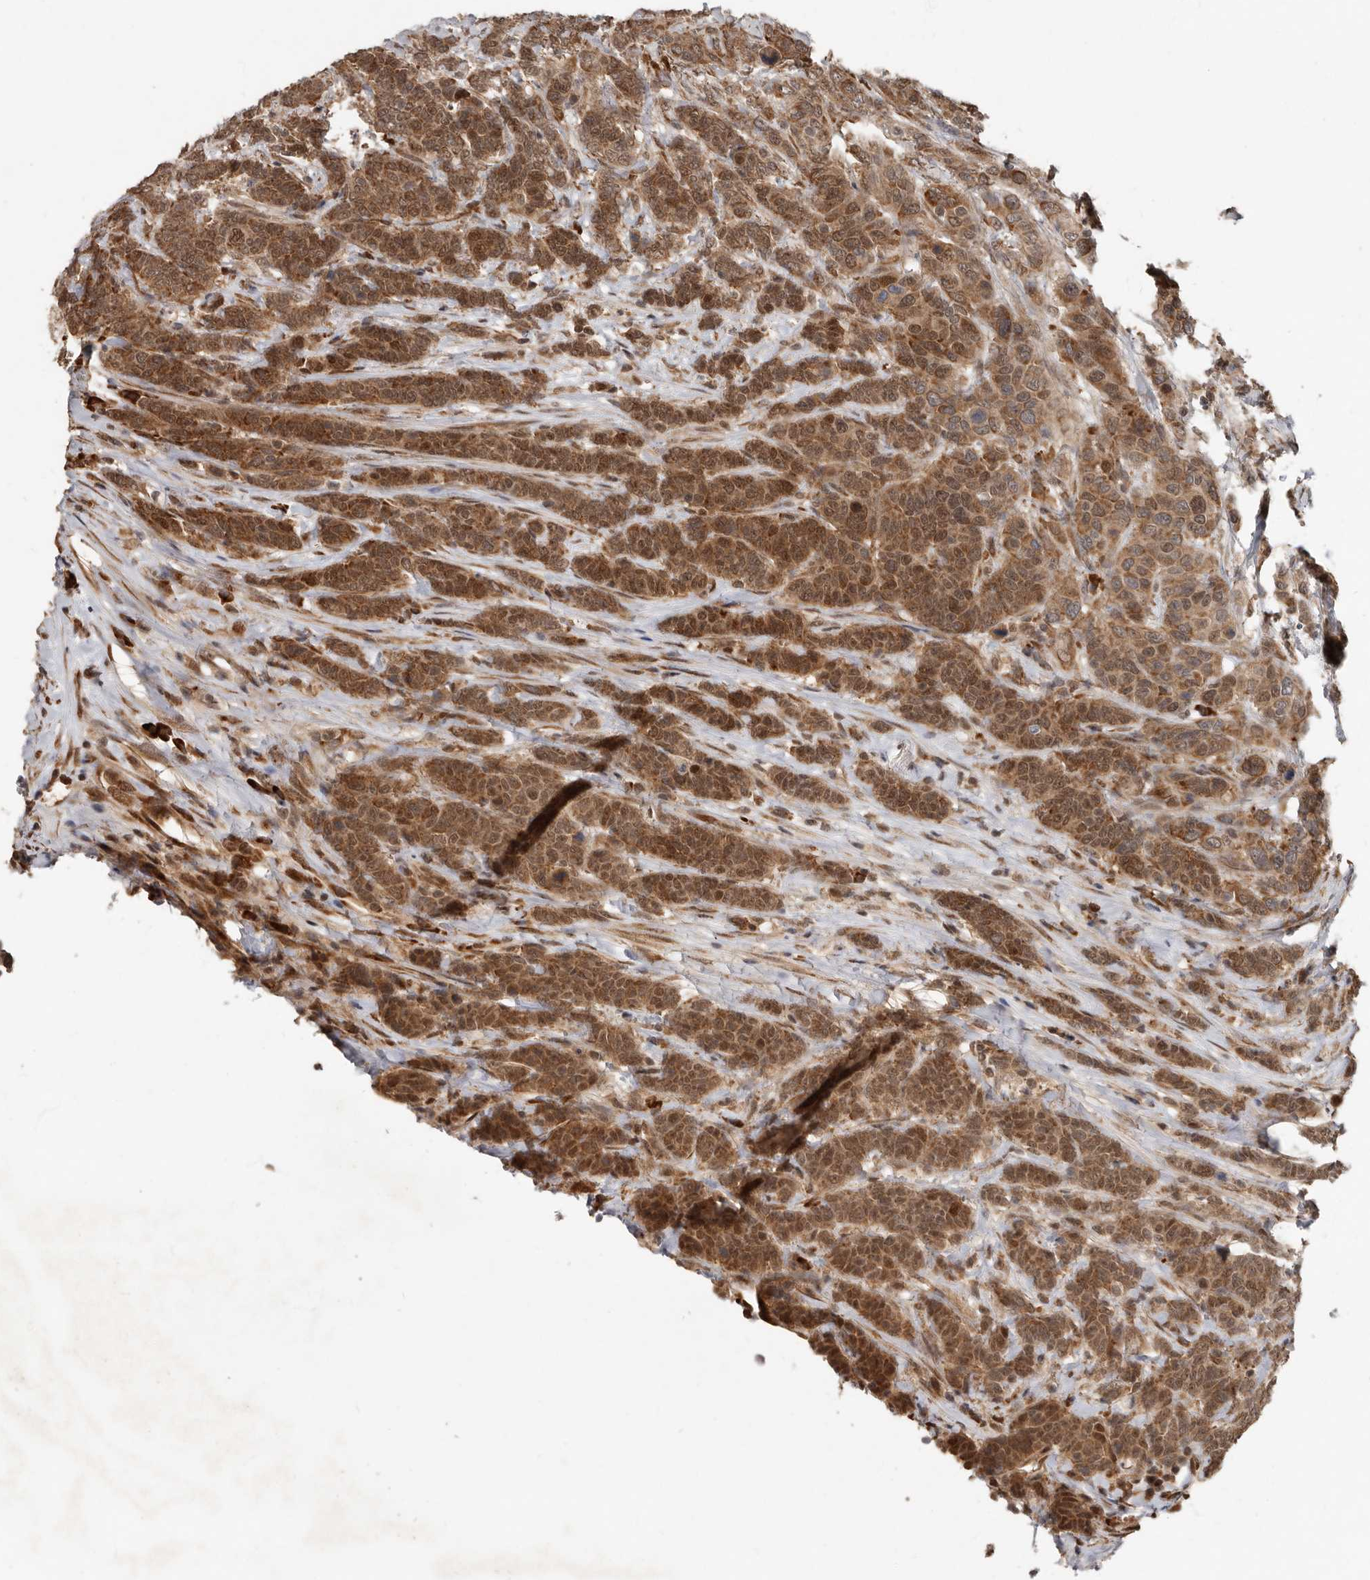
{"staining": {"intensity": "moderate", "quantity": ">75%", "location": "cytoplasmic/membranous,nuclear"}, "tissue": "breast cancer", "cell_type": "Tumor cells", "image_type": "cancer", "snomed": [{"axis": "morphology", "description": "Duct carcinoma"}, {"axis": "topography", "description": "Breast"}], "caption": "High-power microscopy captured an IHC photomicrograph of intraductal carcinoma (breast), revealing moderate cytoplasmic/membranous and nuclear positivity in approximately >75% of tumor cells. The protein of interest is stained brown, and the nuclei are stained in blue (DAB (3,3'-diaminobenzidine) IHC with brightfield microscopy, high magnification).", "gene": "LRGUK", "patient": {"sex": "female", "age": 37}}